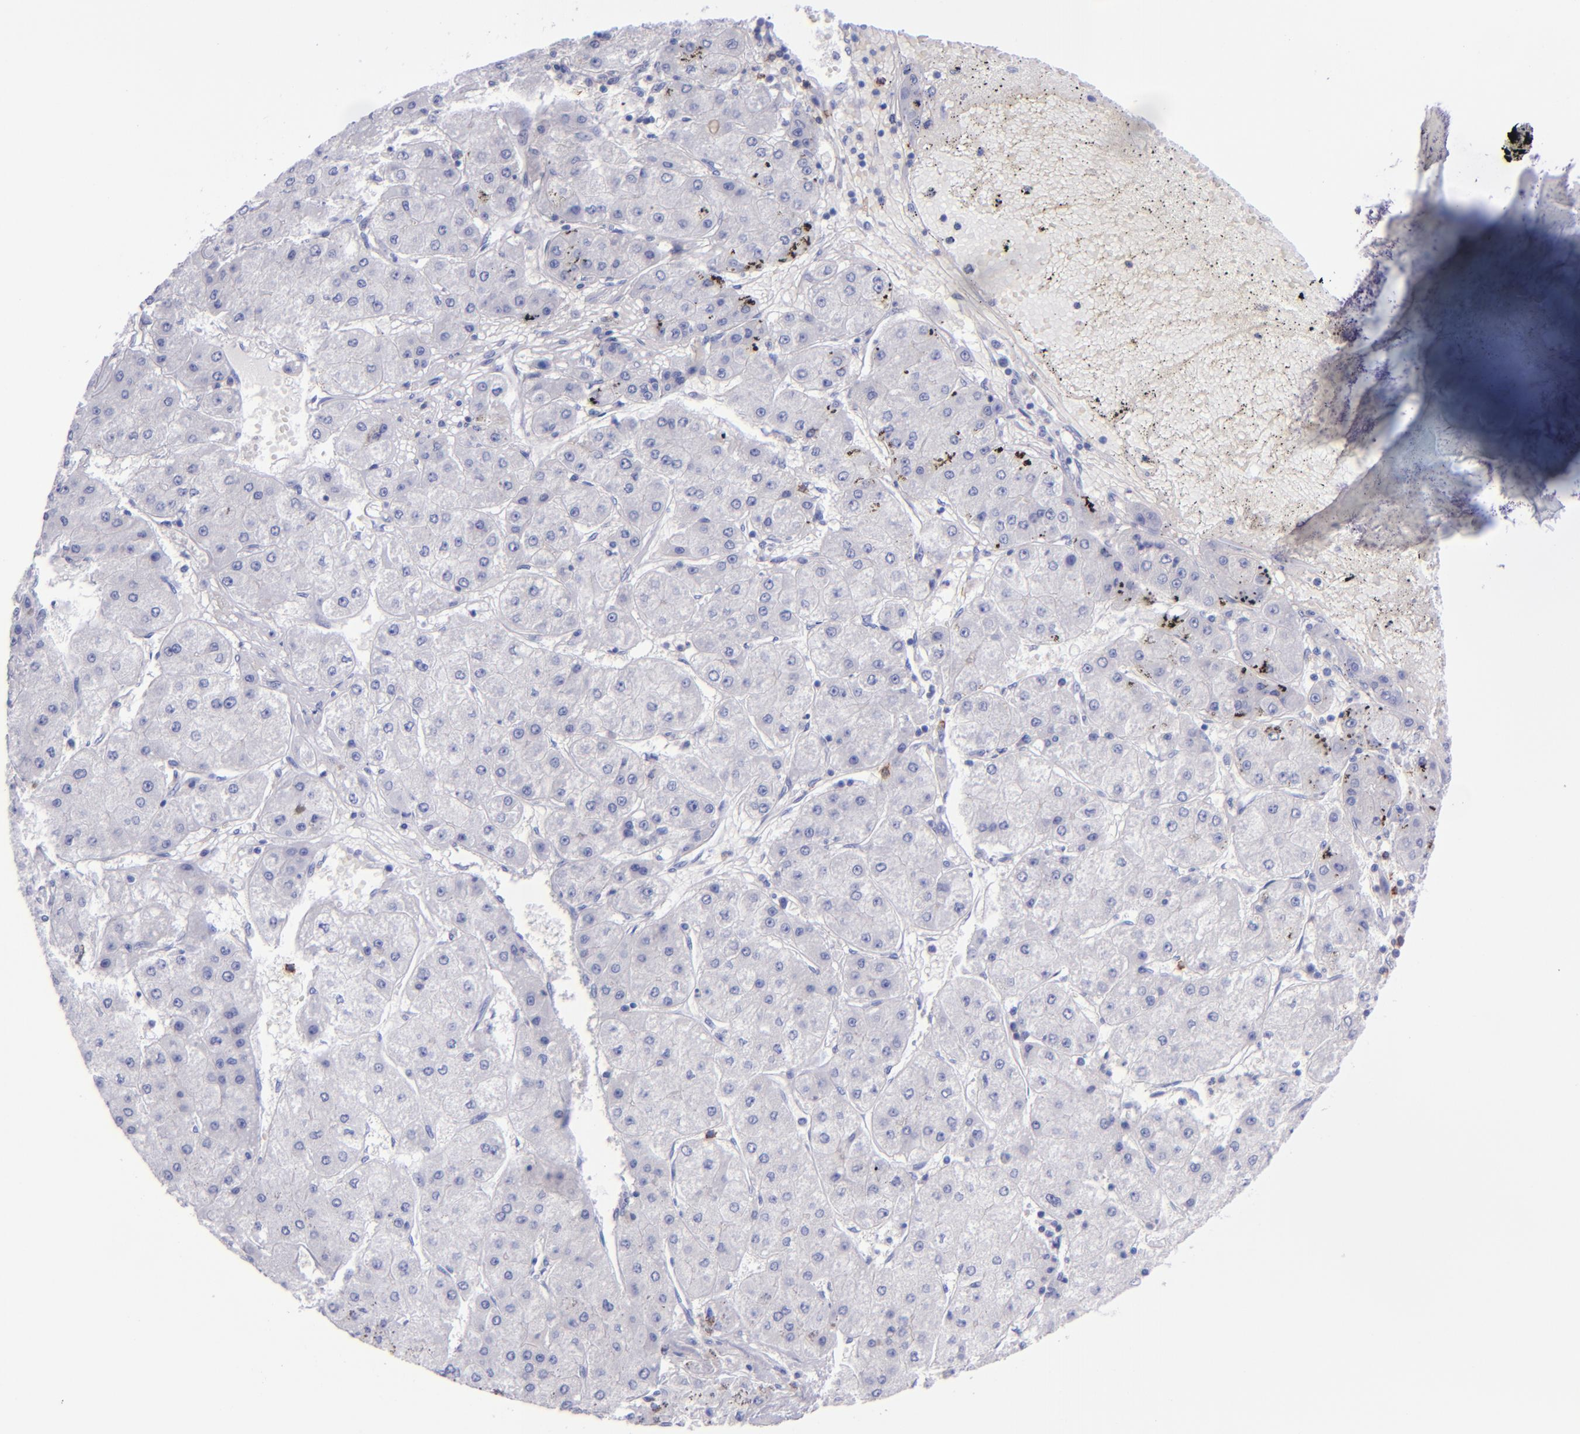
{"staining": {"intensity": "negative", "quantity": "none", "location": "none"}, "tissue": "liver cancer", "cell_type": "Tumor cells", "image_type": "cancer", "snomed": [{"axis": "morphology", "description": "Carcinoma, Hepatocellular, NOS"}, {"axis": "topography", "description": "Liver"}], "caption": "There is no significant positivity in tumor cells of liver cancer. Nuclei are stained in blue.", "gene": "CD37", "patient": {"sex": "female", "age": 52}}